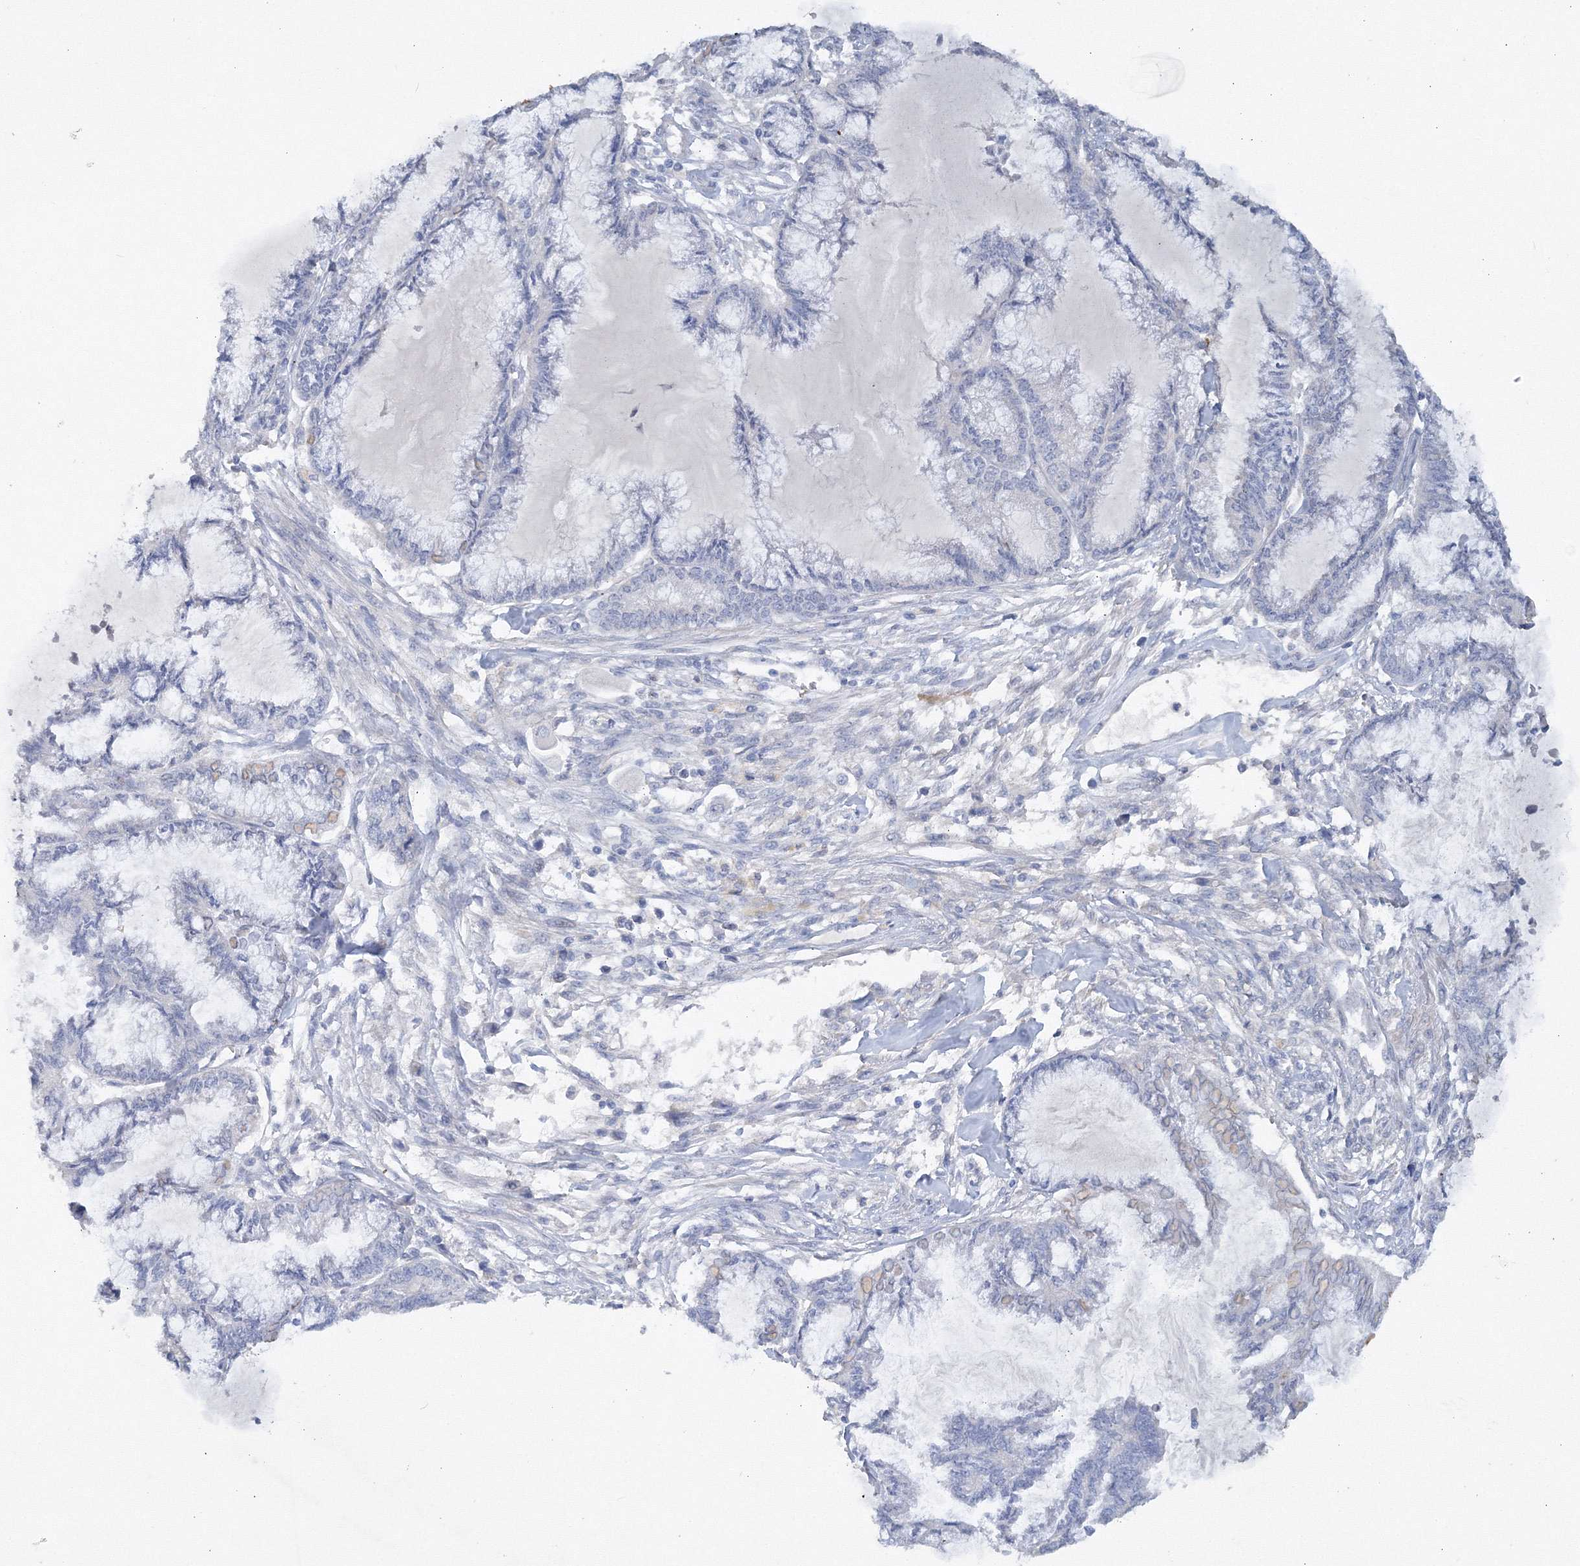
{"staining": {"intensity": "negative", "quantity": "none", "location": "none"}, "tissue": "endometrial cancer", "cell_type": "Tumor cells", "image_type": "cancer", "snomed": [{"axis": "morphology", "description": "Adenocarcinoma, NOS"}, {"axis": "topography", "description": "Endometrium"}], "caption": "This is an immunohistochemistry histopathology image of endometrial adenocarcinoma. There is no expression in tumor cells.", "gene": "OSBPL6", "patient": {"sex": "female", "age": 86}}